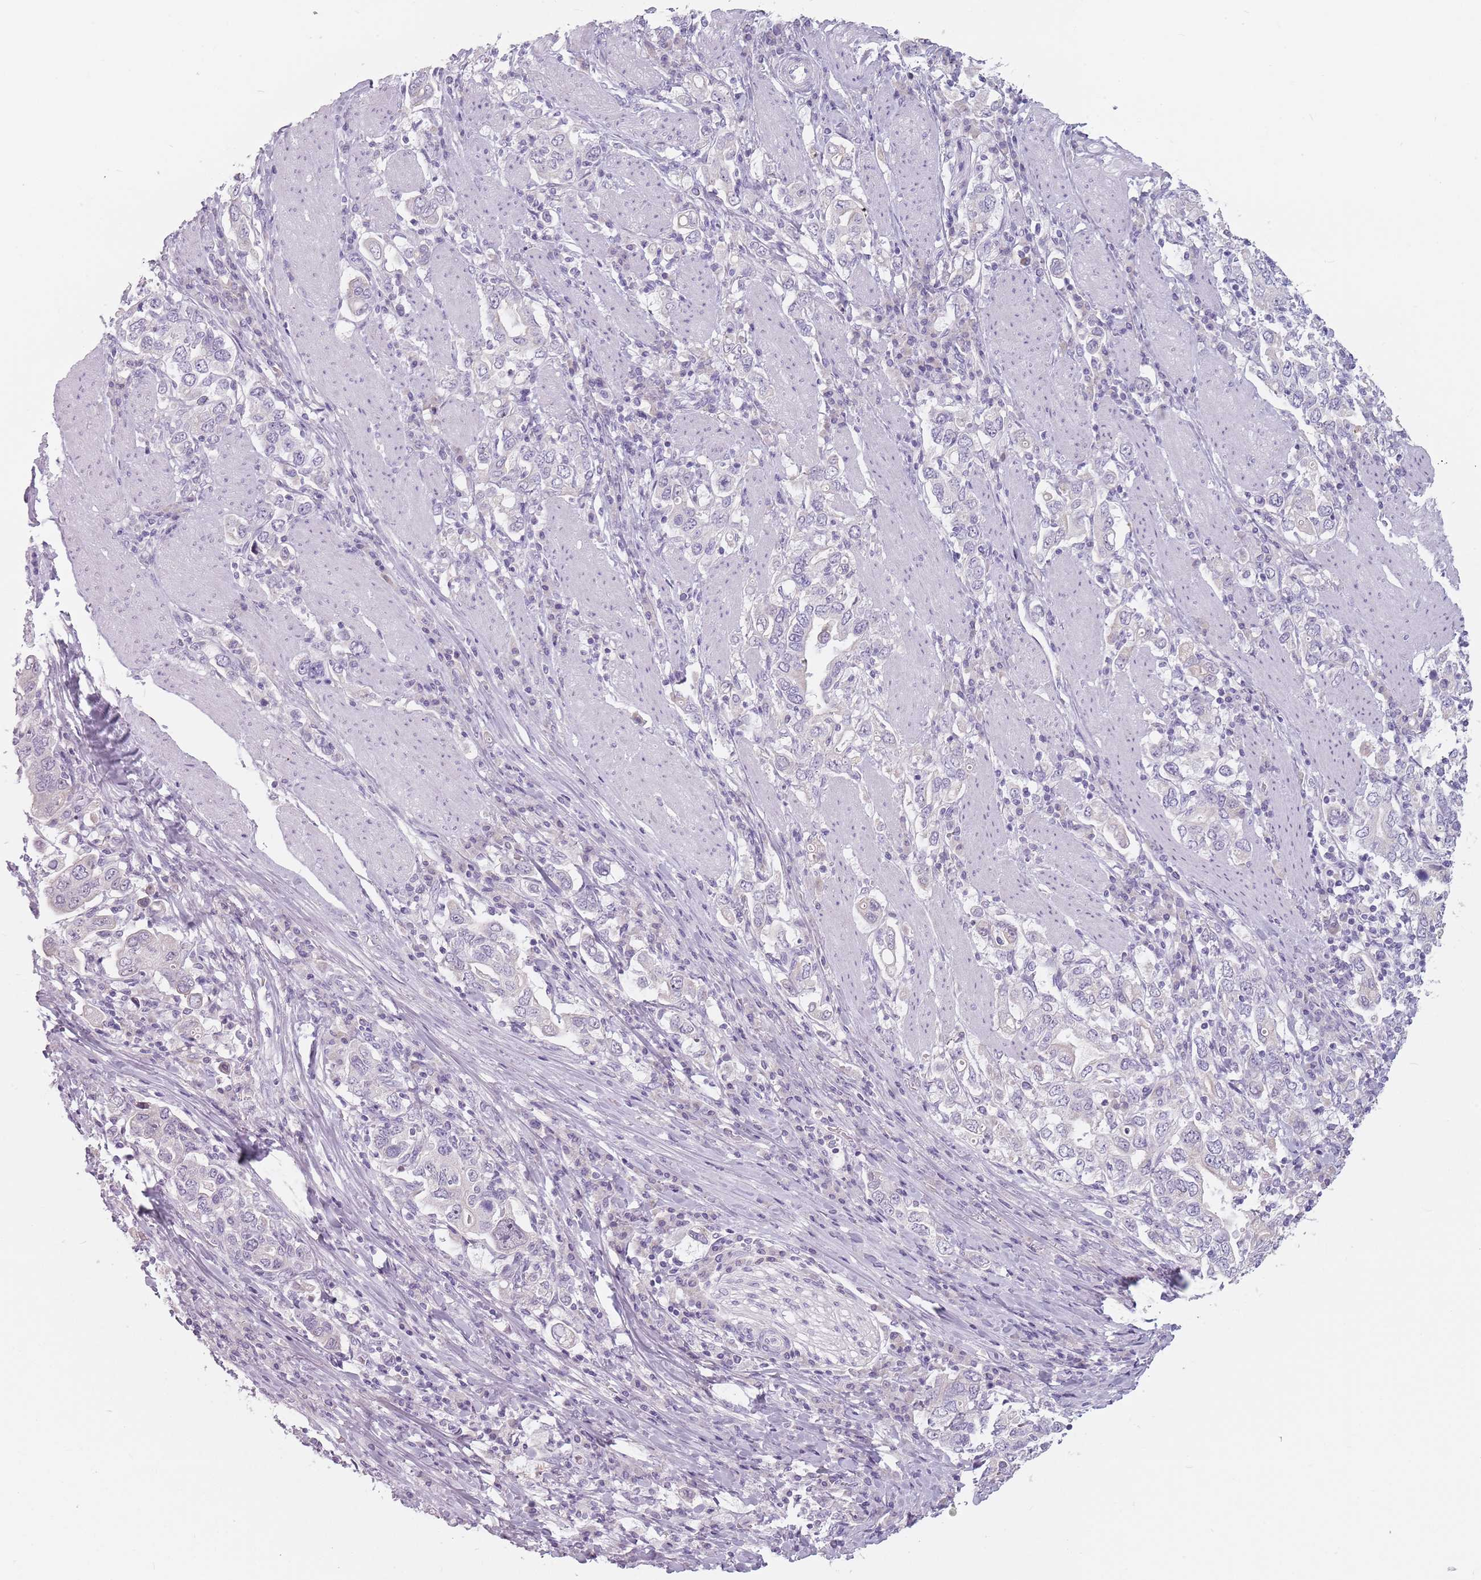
{"staining": {"intensity": "negative", "quantity": "none", "location": "none"}, "tissue": "stomach cancer", "cell_type": "Tumor cells", "image_type": "cancer", "snomed": [{"axis": "morphology", "description": "Adenocarcinoma, NOS"}, {"axis": "topography", "description": "Stomach, upper"}], "caption": "This is a histopathology image of IHC staining of stomach adenocarcinoma, which shows no staining in tumor cells.", "gene": "CEP19", "patient": {"sex": "male", "age": 62}}